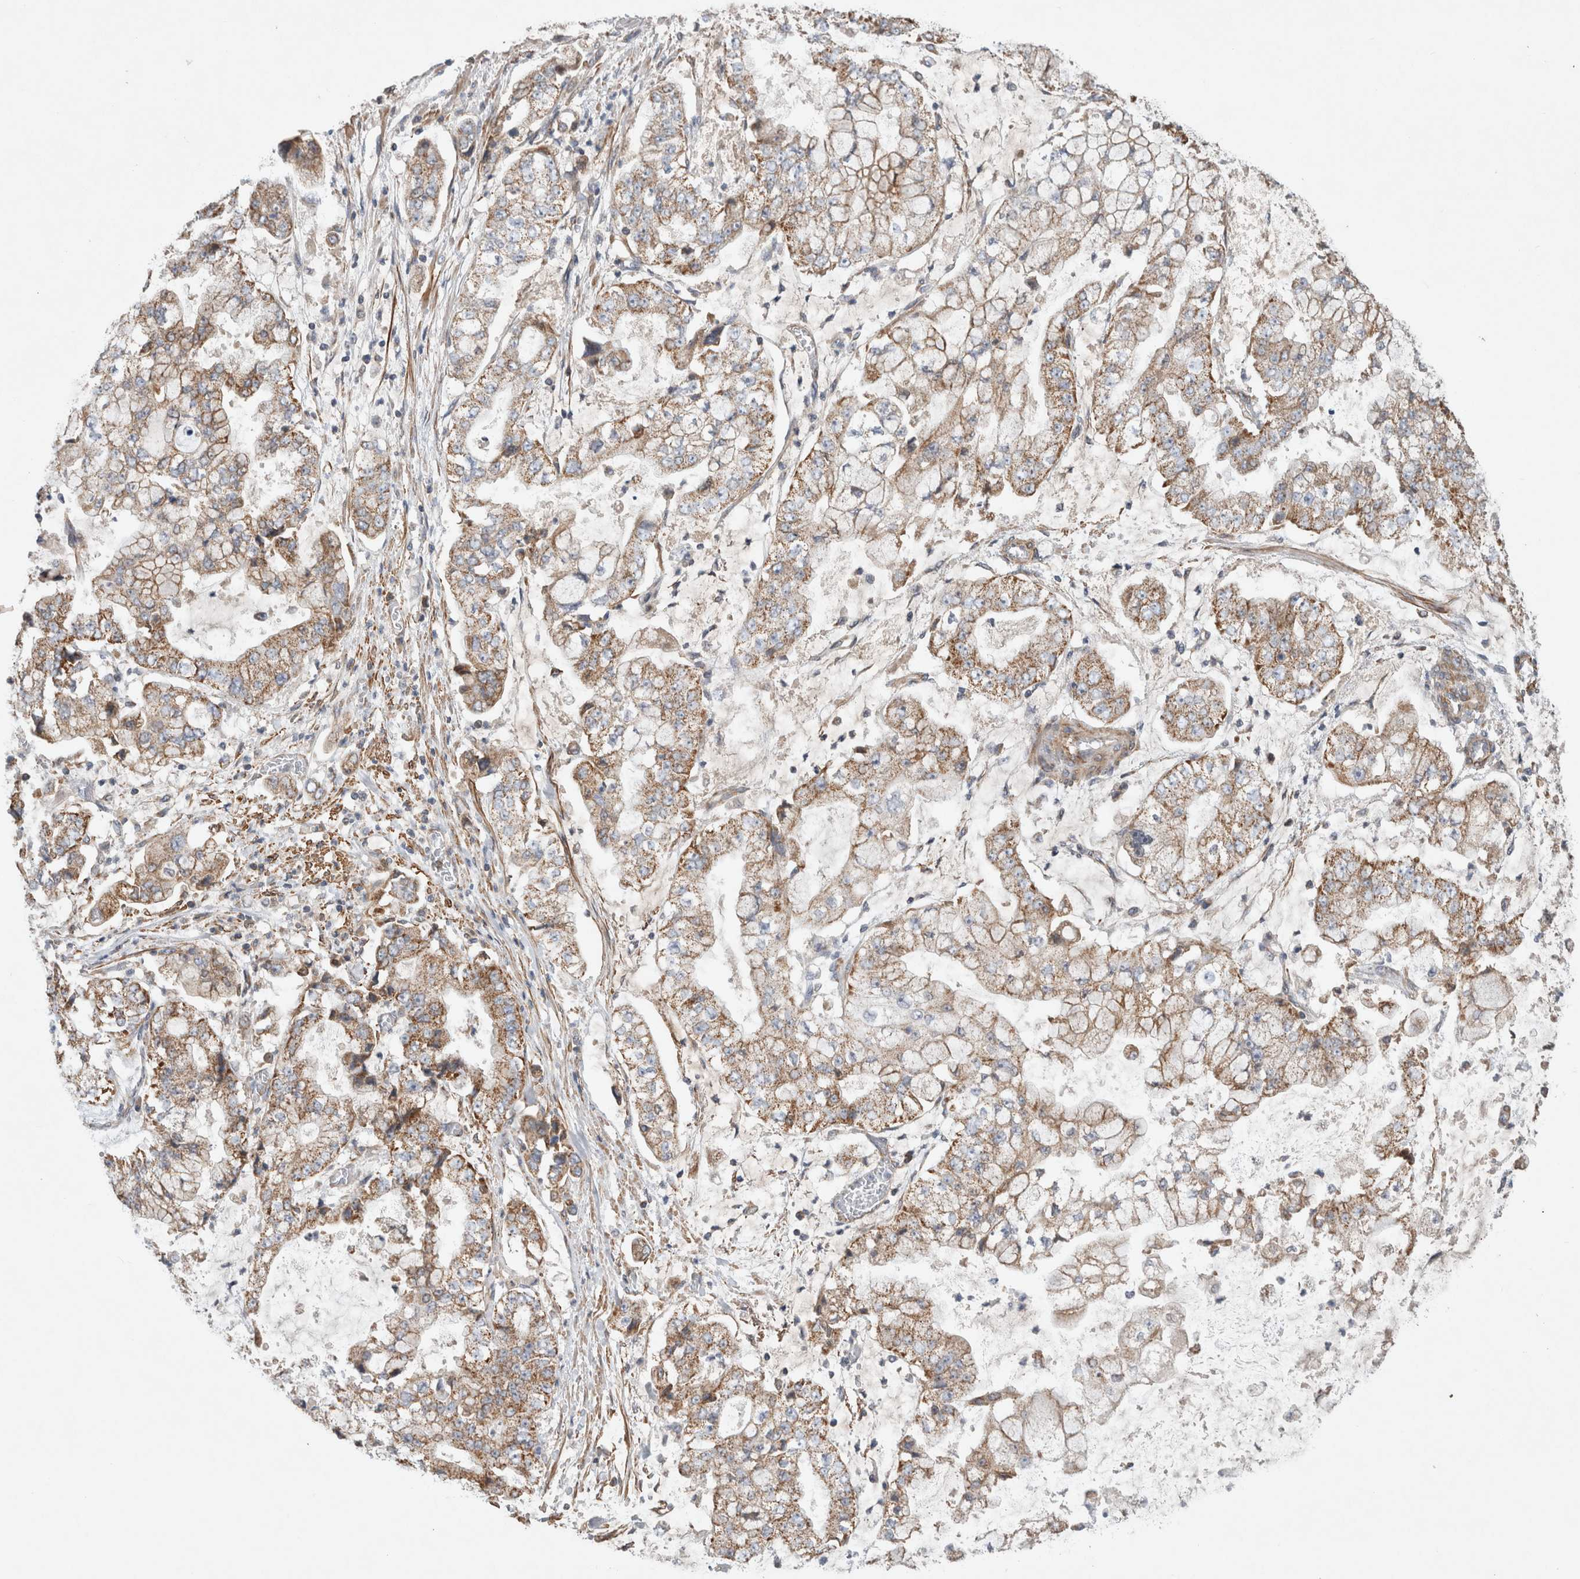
{"staining": {"intensity": "weak", "quantity": ">75%", "location": "cytoplasmic/membranous"}, "tissue": "stomach cancer", "cell_type": "Tumor cells", "image_type": "cancer", "snomed": [{"axis": "morphology", "description": "Adenocarcinoma, NOS"}, {"axis": "topography", "description": "Stomach"}], "caption": "Immunohistochemical staining of human adenocarcinoma (stomach) reveals low levels of weak cytoplasmic/membranous protein expression in about >75% of tumor cells.", "gene": "MRPS28", "patient": {"sex": "male", "age": 76}}